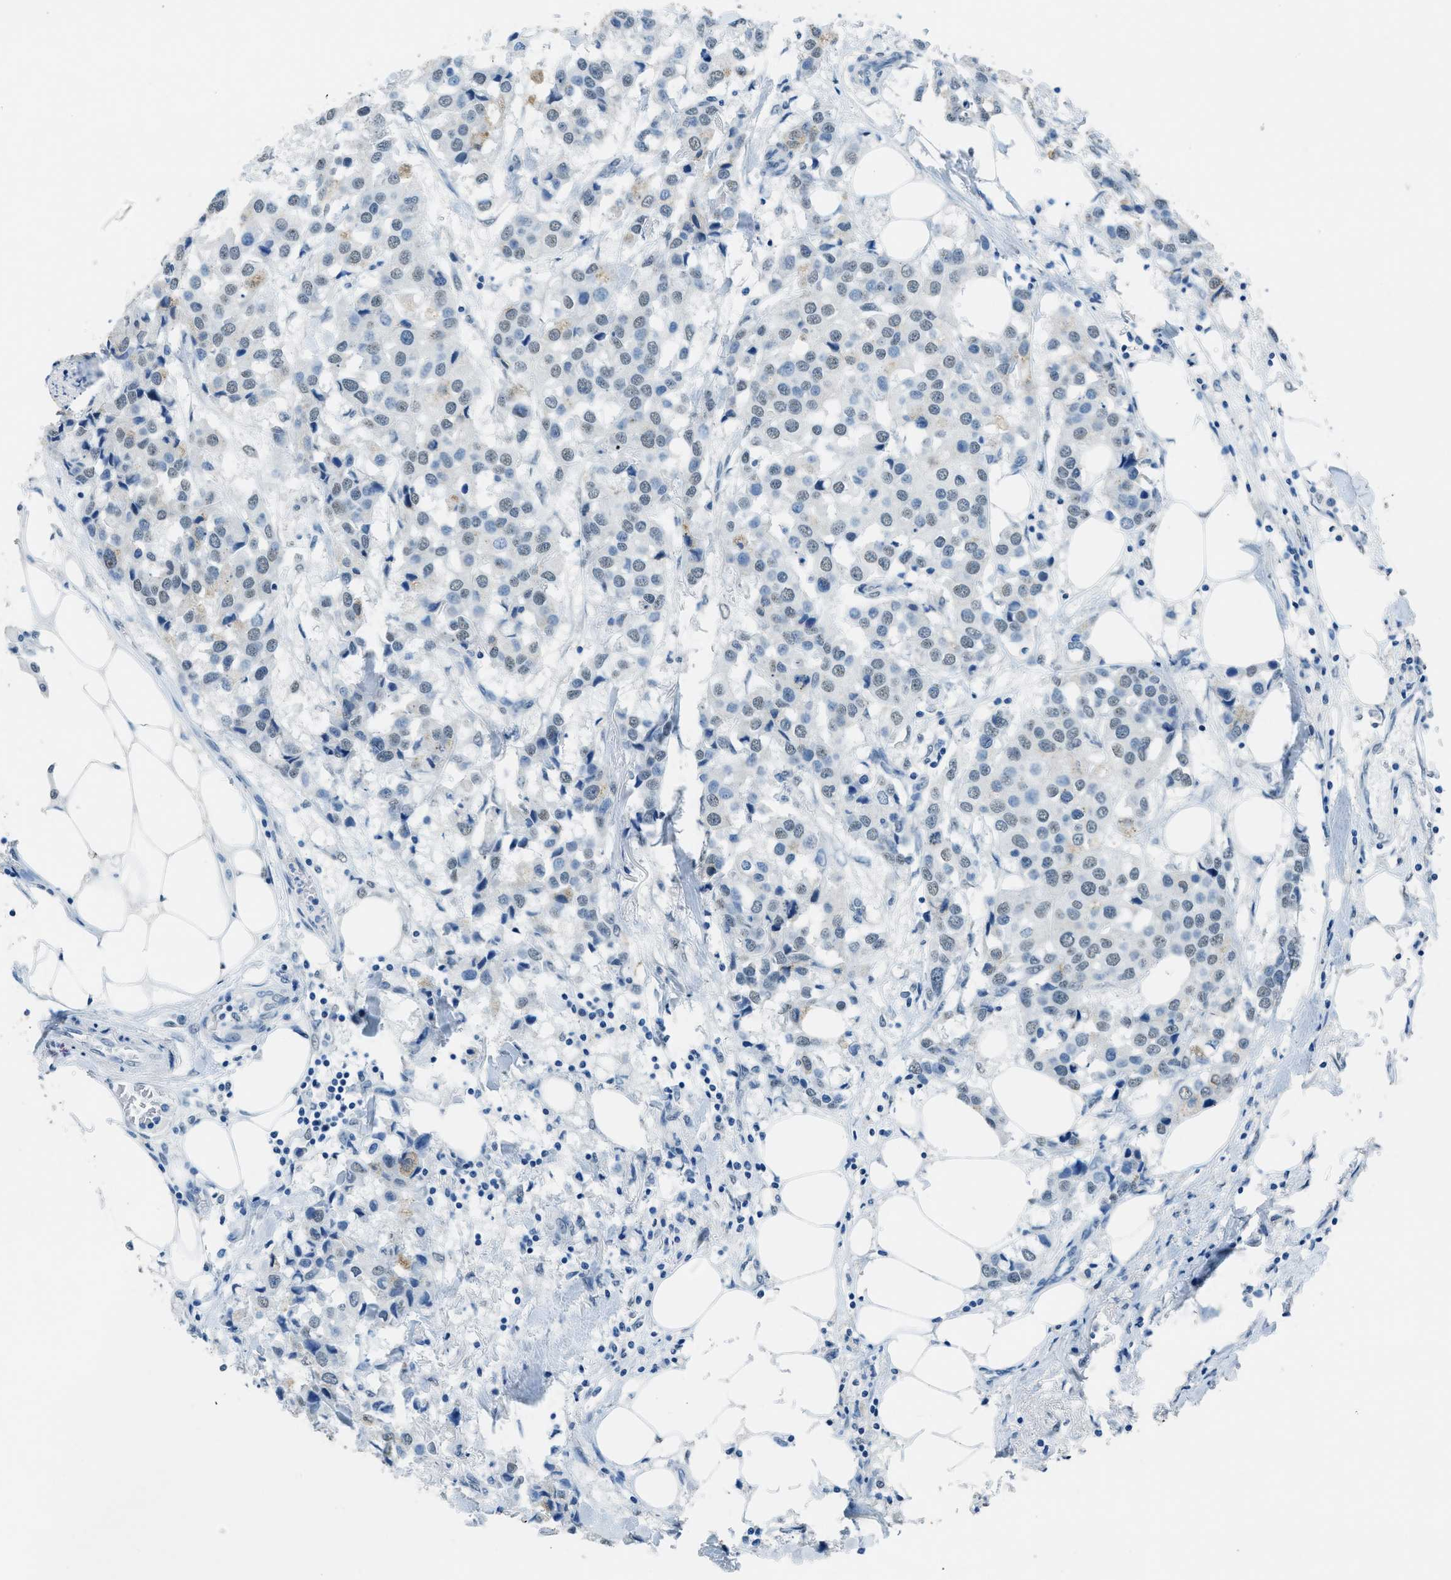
{"staining": {"intensity": "weak", "quantity": "<25%", "location": "nuclear"}, "tissue": "breast cancer", "cell_type": "Tumor cells", "image_type": "cancer", "snomed": [{"axis": "morphology", "description": "Duct carcinoma"}, {"axis": "topography", "description": "Breast"}], "caption": "High power microscopy image of an immunohistochemistry (IHC) histopathology image of breast cancer (invasive ductal carcinoma), revealing no significant positivity in tumor cells.", "gene": "TTC13", "patient": {"sex": "female", "age": 80}}